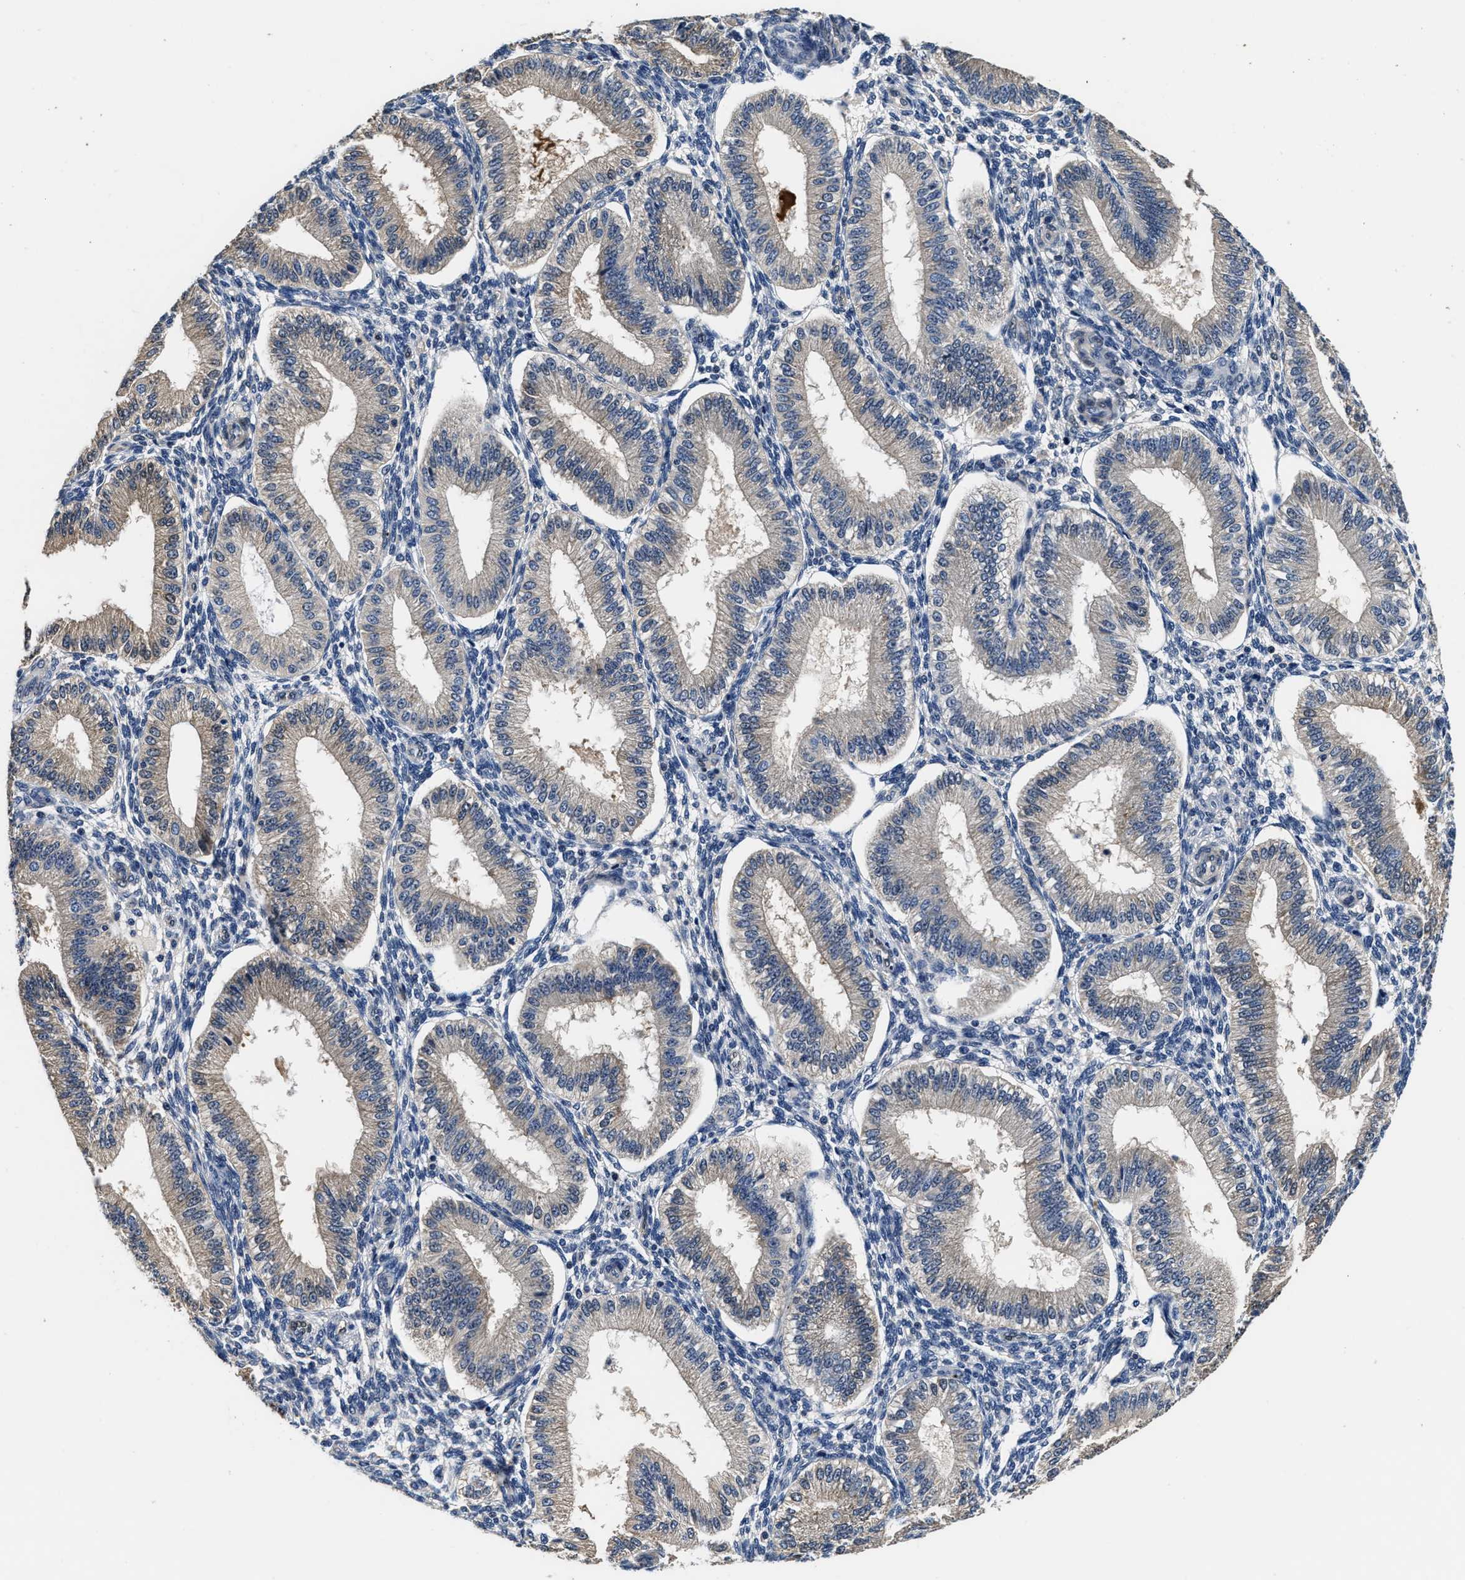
{"staining": {"intensity": "negative", "quantity": "none", "location": "none"}, "tissue": "endometrium", "cell_type": "Cells in endometrial stroma", "image_type": "normal", "snomed": [{"axis": "morphology", "description": "Normal tissue, NOS"}, {"axis": "topography", "description": "Endometrium"}], "caption": "Endometrium stained for a protein using immunohistochemistry (IHC) demonstrates no staining cells in endometrial stroma.", "gene": "ANKIB1", "patient": {"sex": "female", "age": 39}}